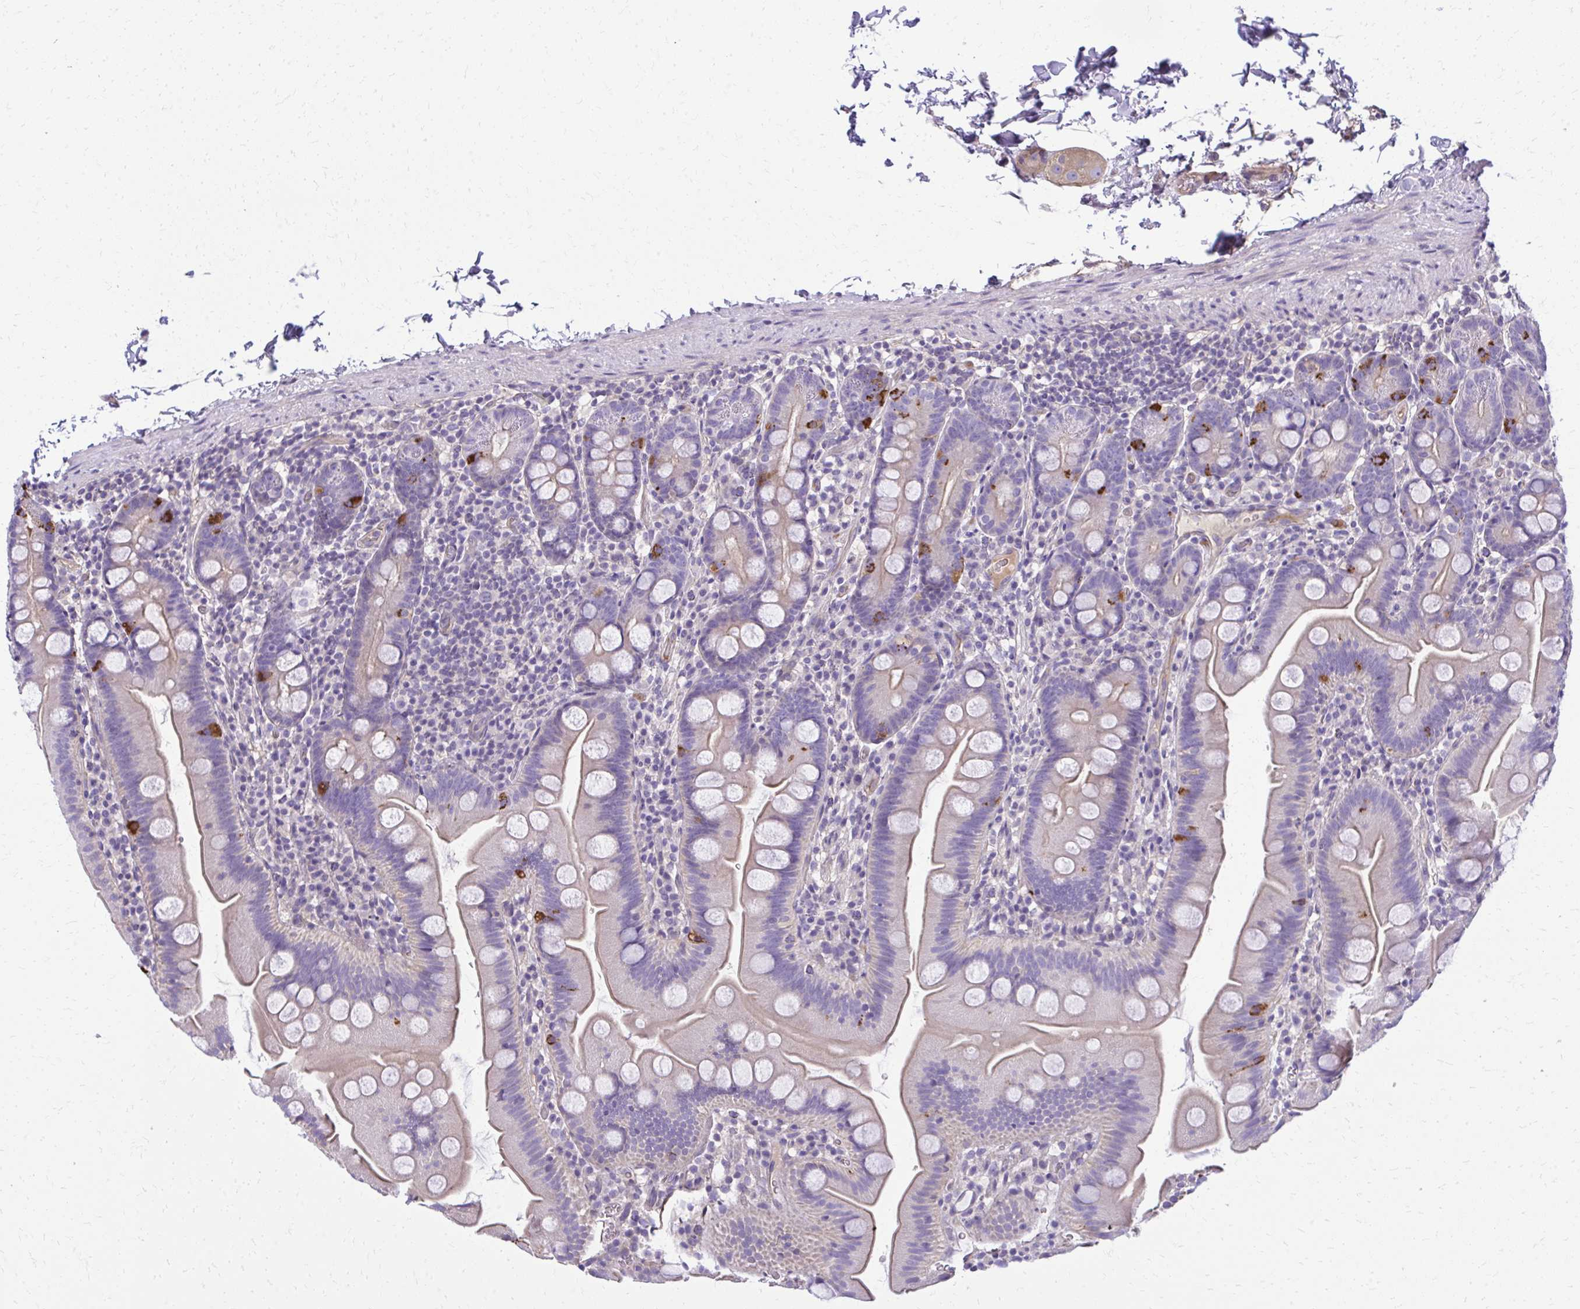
{"staining": {"intensity": "strong", "quantity": "<25%", "location": "cytoplasmic/membranous"}, "tissue": "small intestine", "cell_type": "Glandular cells", "image_type": "normal", "snomed": [{"axis": "morphology", "description": "Normal tissue, NOS"}, {"axis": "topography", "description": "Small intestine"}], "caption": "Protein expression analysis of unremarkable small intestine exhibits strong cytoplasmic/membranous staining in approximately <25% of glandular cells.", "gene": "RUNDC3B", "patient": {"sex": "female", "age": 68}}